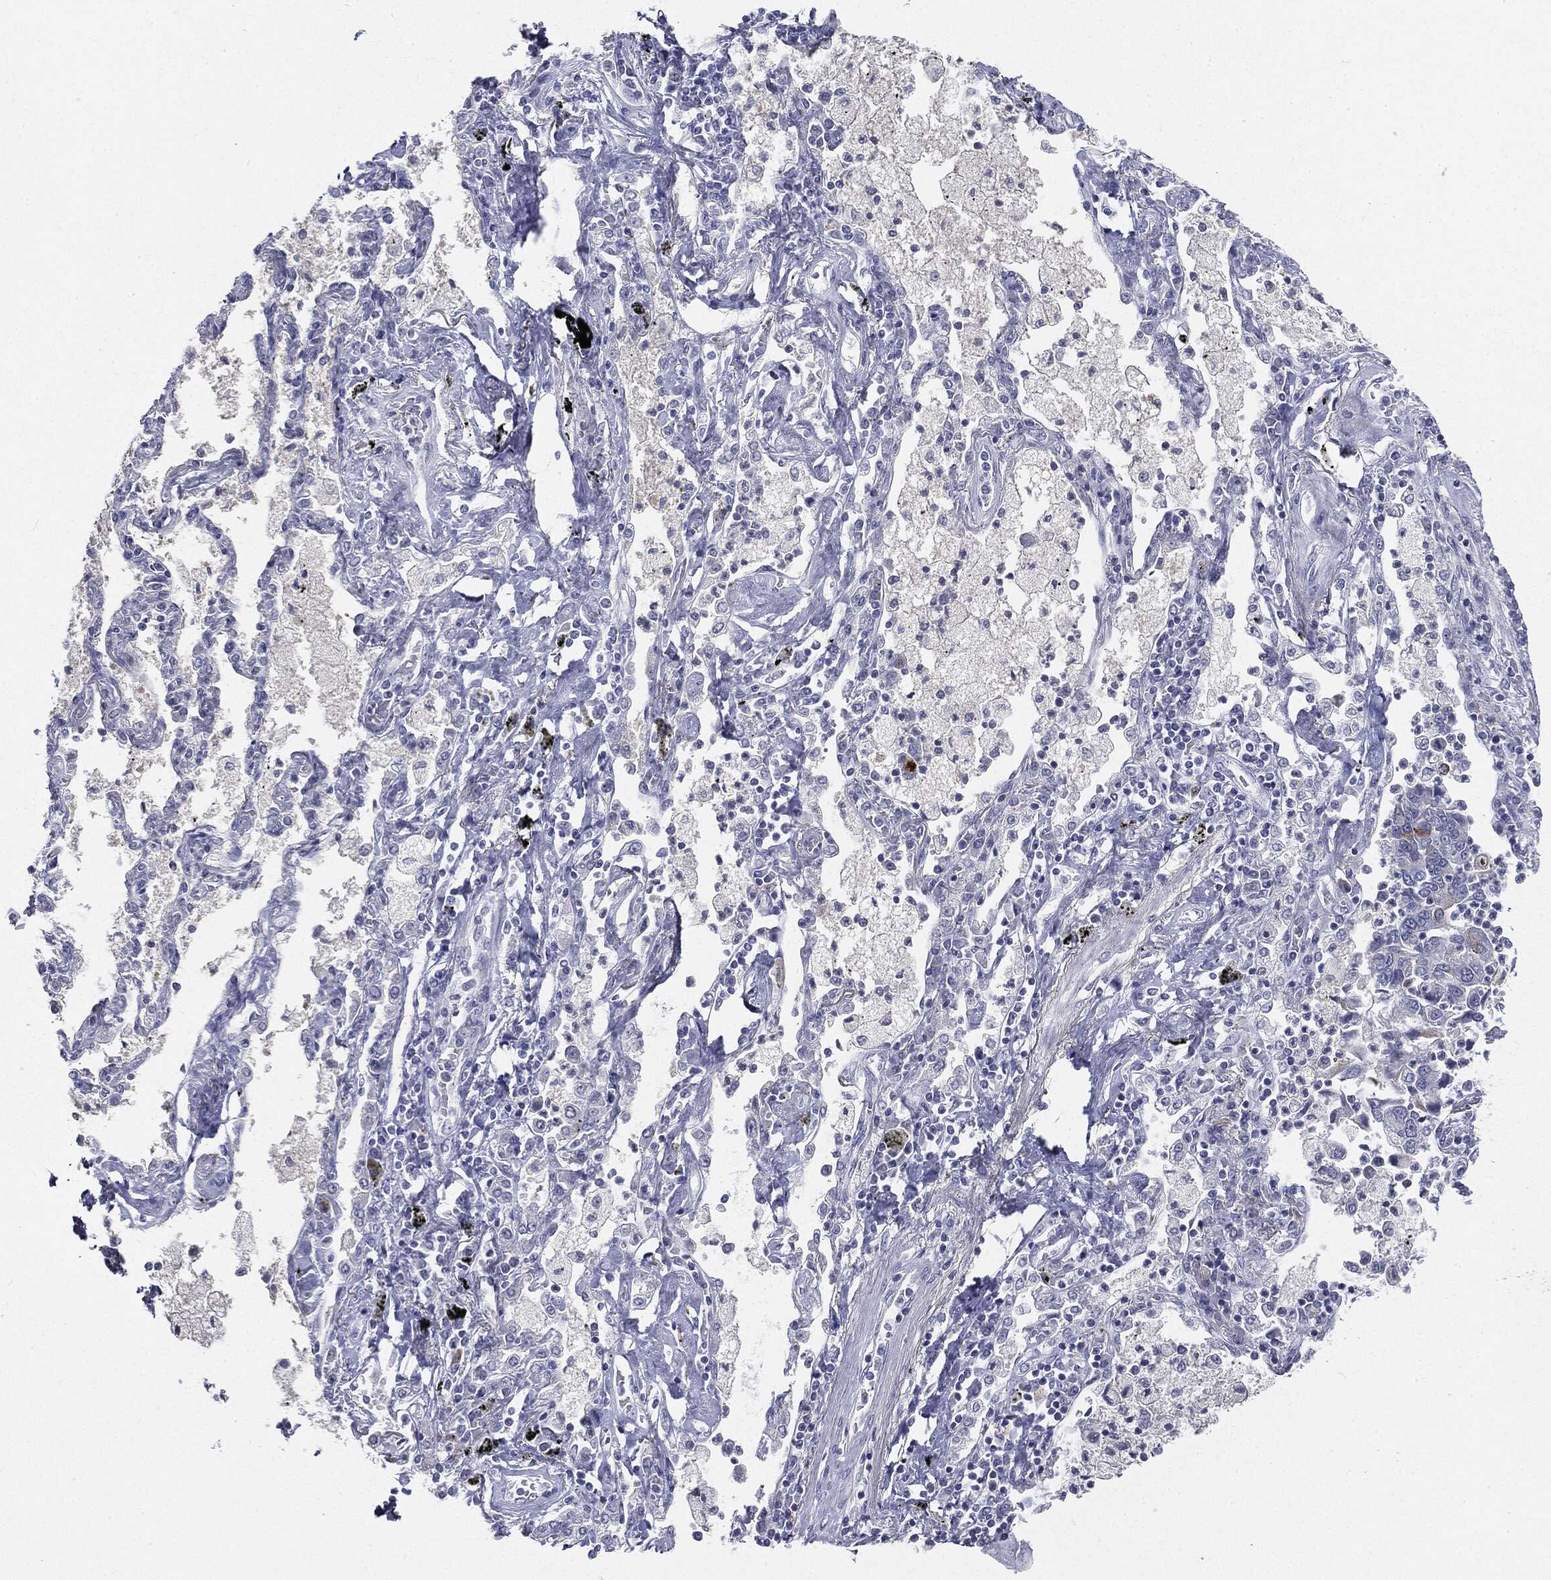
{"staining": {"intensity": "strong", "quantity": "<25%", "location": "cytoplasmic/membranous"}, "tissue": "lung cancer", "cell_type": "Tumor cells", "image_type": "cancer", "snomed": [{"axis": "morphology", "description": "Adenocarcinoma, NOS"}, {"axis": "topography", "description": "Lung"}], "caption": "Protein expression analysis of adenocarcinoma (lung) shows strong cytoplasmic/membranous expression in about <25% of tumor cells.", "gene": "CGB1", "patient": {"sex": "female", "age": 57}}